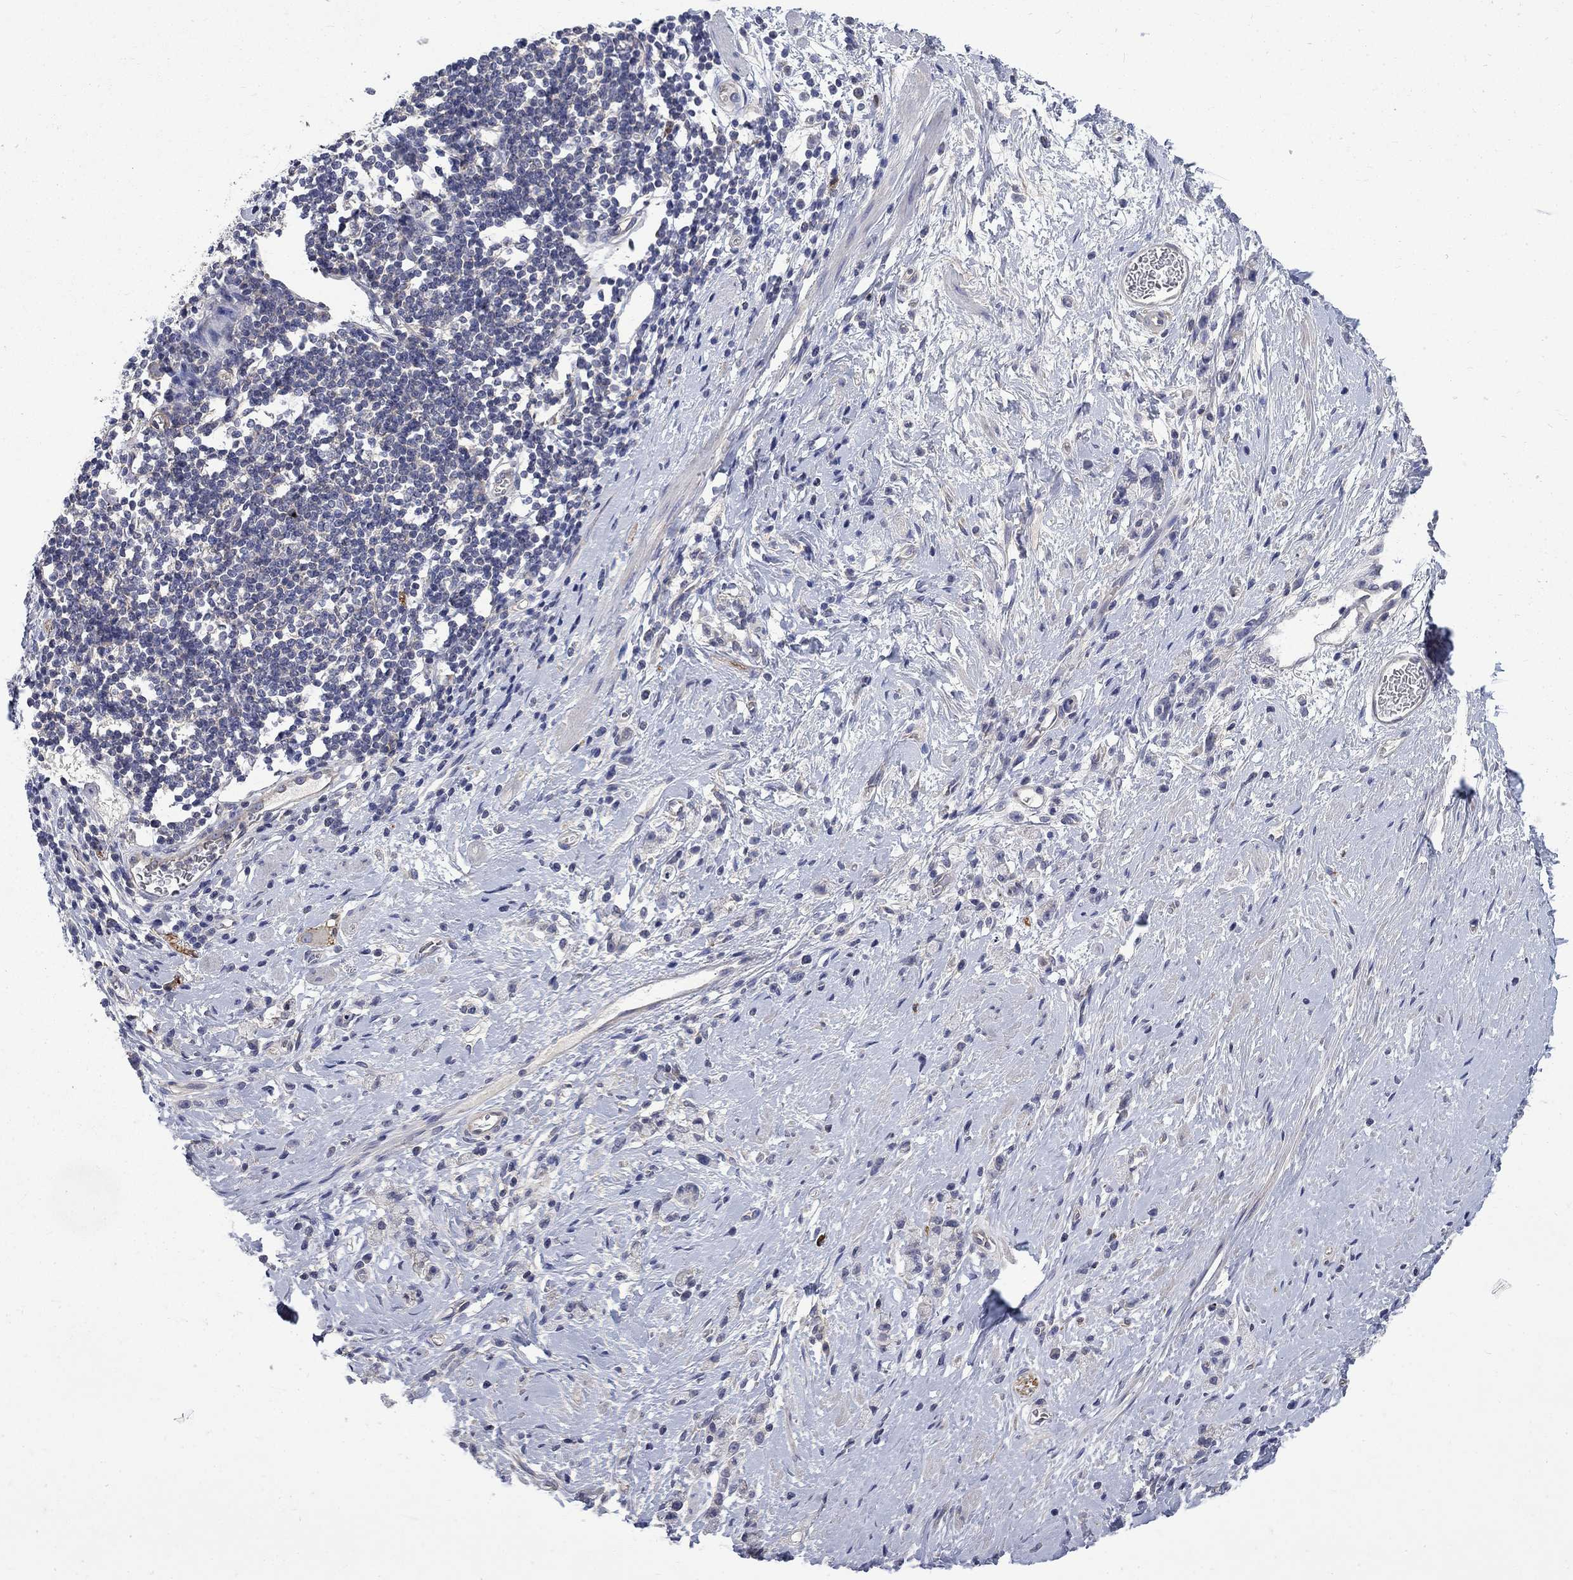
{"staining": {"intensity": "negative", "quantity": "none", "location": "none"}, "tissue": "stomach cancer", "cell_type": "Tumor cells", "image_type": "cancer", "snomed": [{"axis": "morphology", "description": "Adenocarcinoma, NOS"}, {"axis": "topography", "description": "Stomach"}], "caption": "Stomach cancer (adenocarcinoma) was stained to show a protein in brown. There is no significant positivity in tumor cells. The staining was performed using DAB to visualize the protein expression in brown, while the nuclei were stained in blue with hematoxylin (Magnification: 20x).", "gene": "HSPA12A", "patient": {"sex": "male", "age": 58}}